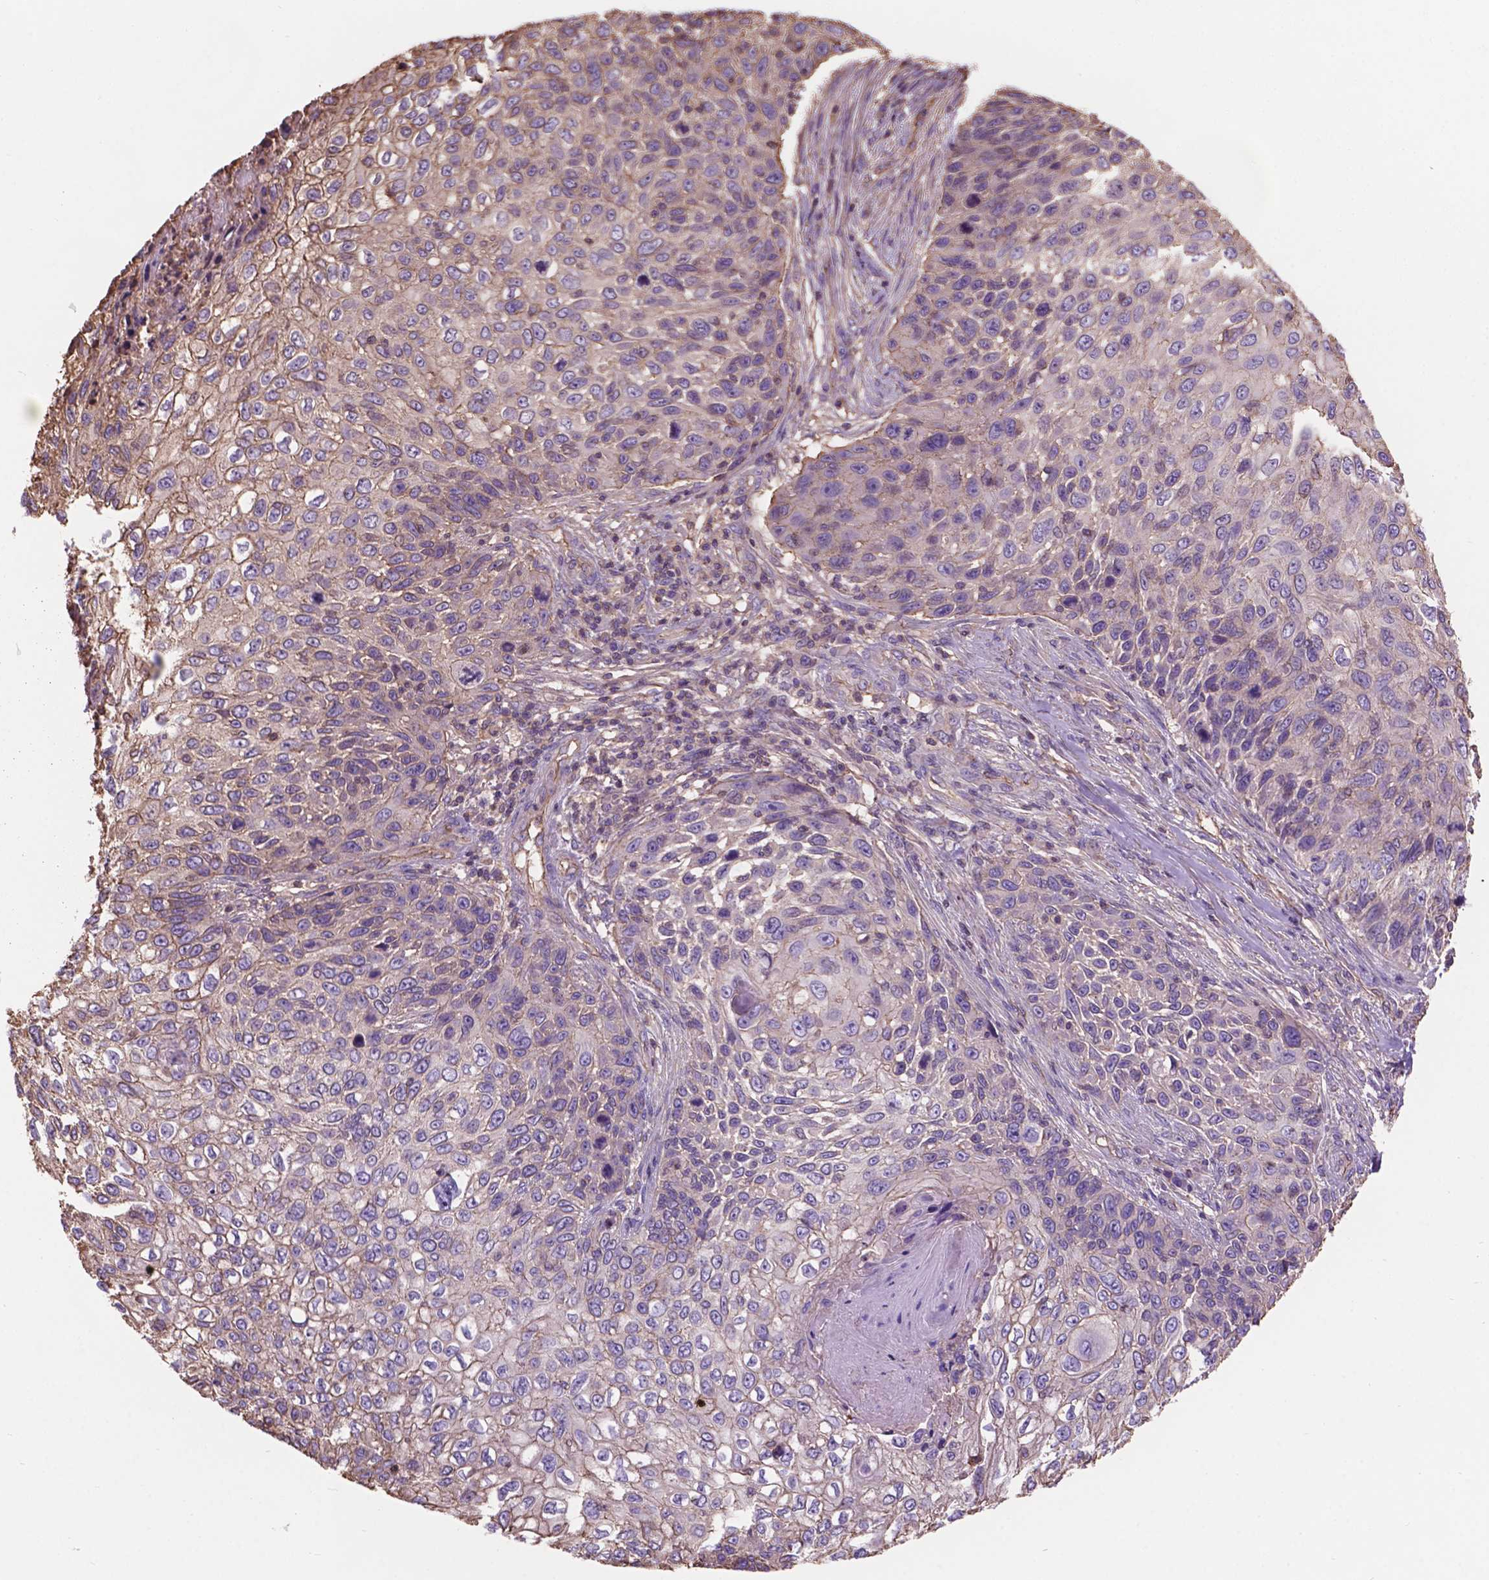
{"staining": {"intensity": "negative", "quantity": "none", "location": "none"}, "tissue": "skin cancer", "cell_type": "Tumor cells", "image_type": "cancer", "snomed": [{"axis": "morphology", "description": "Squamous cell carcinoma, NOS"}, {"axis": "topography", "description": "Skin"}], "caption": "A high-resolution image shows immunohistochemistry staining of skin squamous cell carcinoma, which demonstrates no significant positivity in tumor cells.", "gene": "NIPA2", "patient": {"sex": "male", "age": 92}}